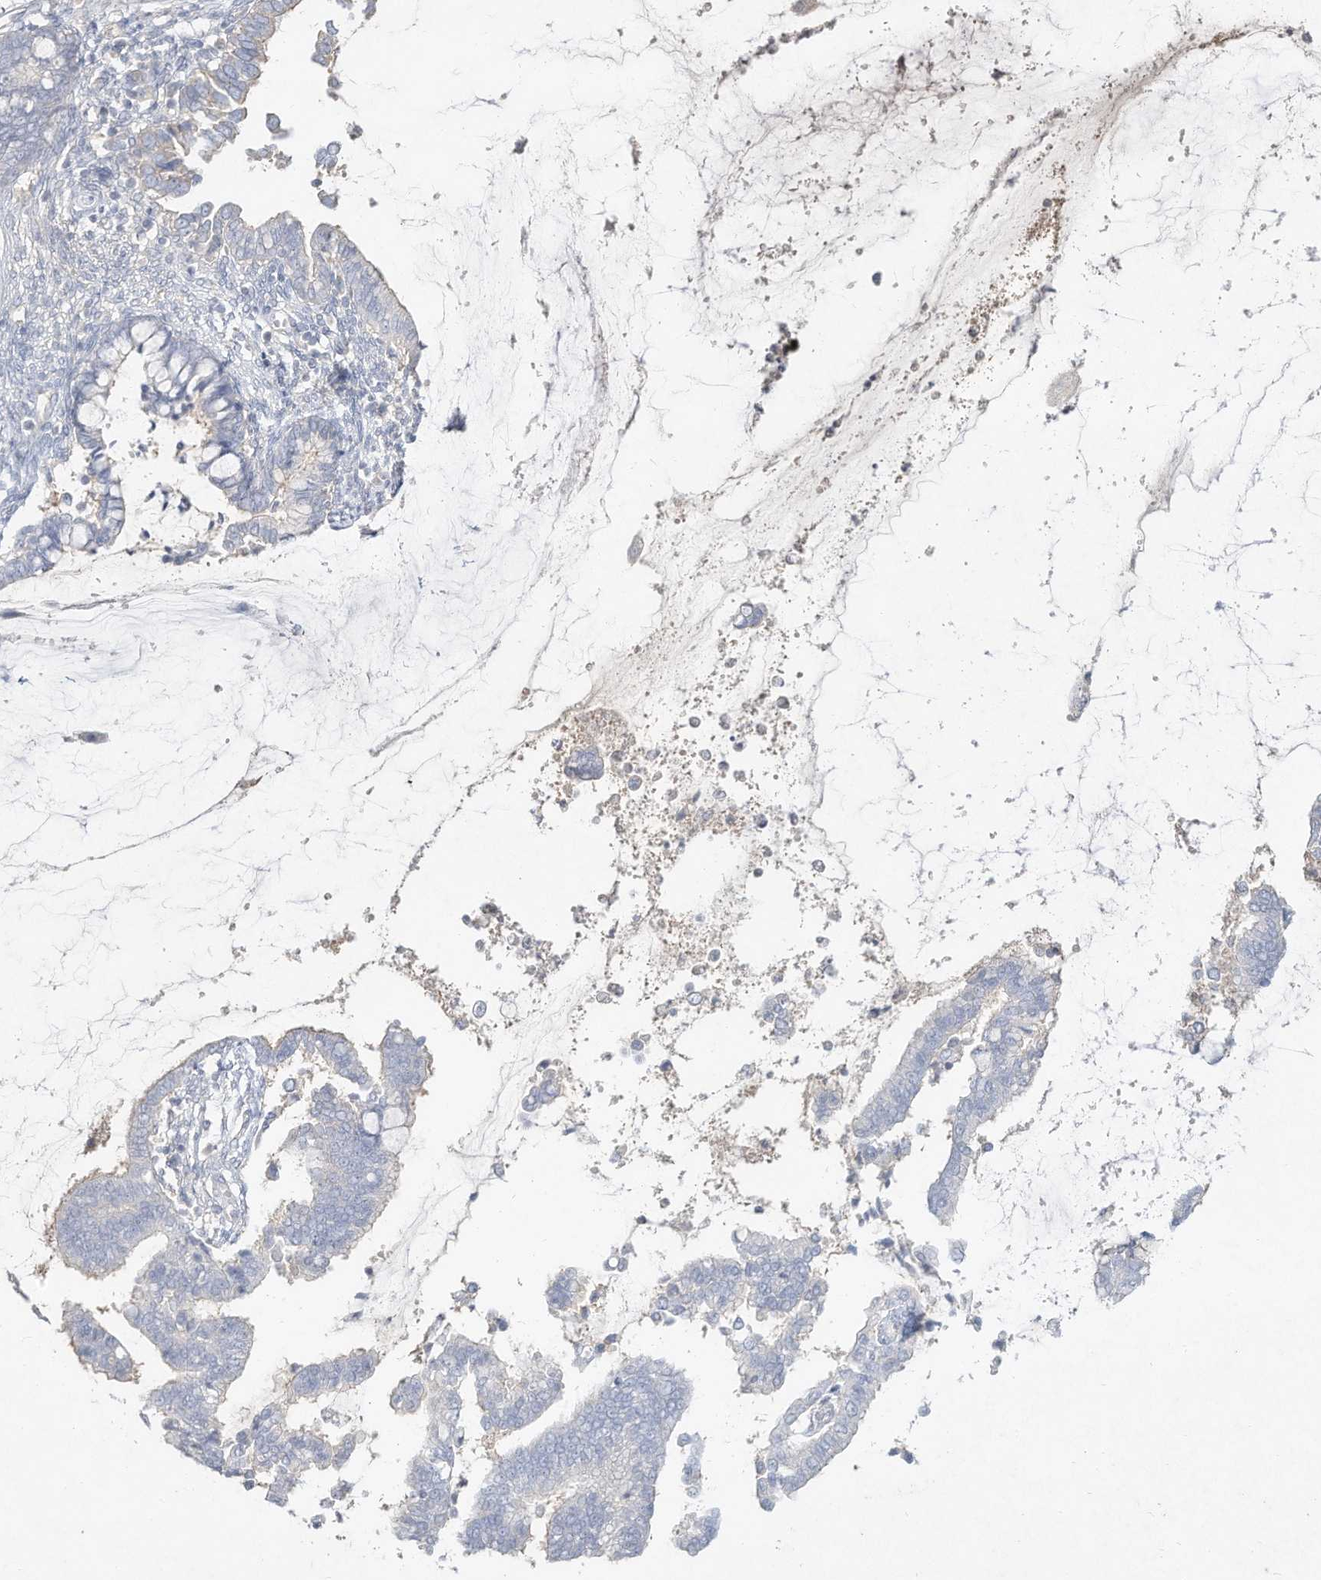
{"staining": {"intensity": "negative", "quantity": "none", "location": "none"}, "tissue": "cervical cancer", "cell_type": "Tumor cells", "image_type": "cancer", "snomed": [{"axis": "morphology", "description": "Adenocarcinoma, NOS"}, {"axis": "topography", "description": "Cervix"}], "caption": "Cervical adenocarcinoma was stained to show a protein in brown. There is no significant positivity in tumor cells.", "gene": "DYNC1I2", "patient": {"sex": "female", "age": 44}}